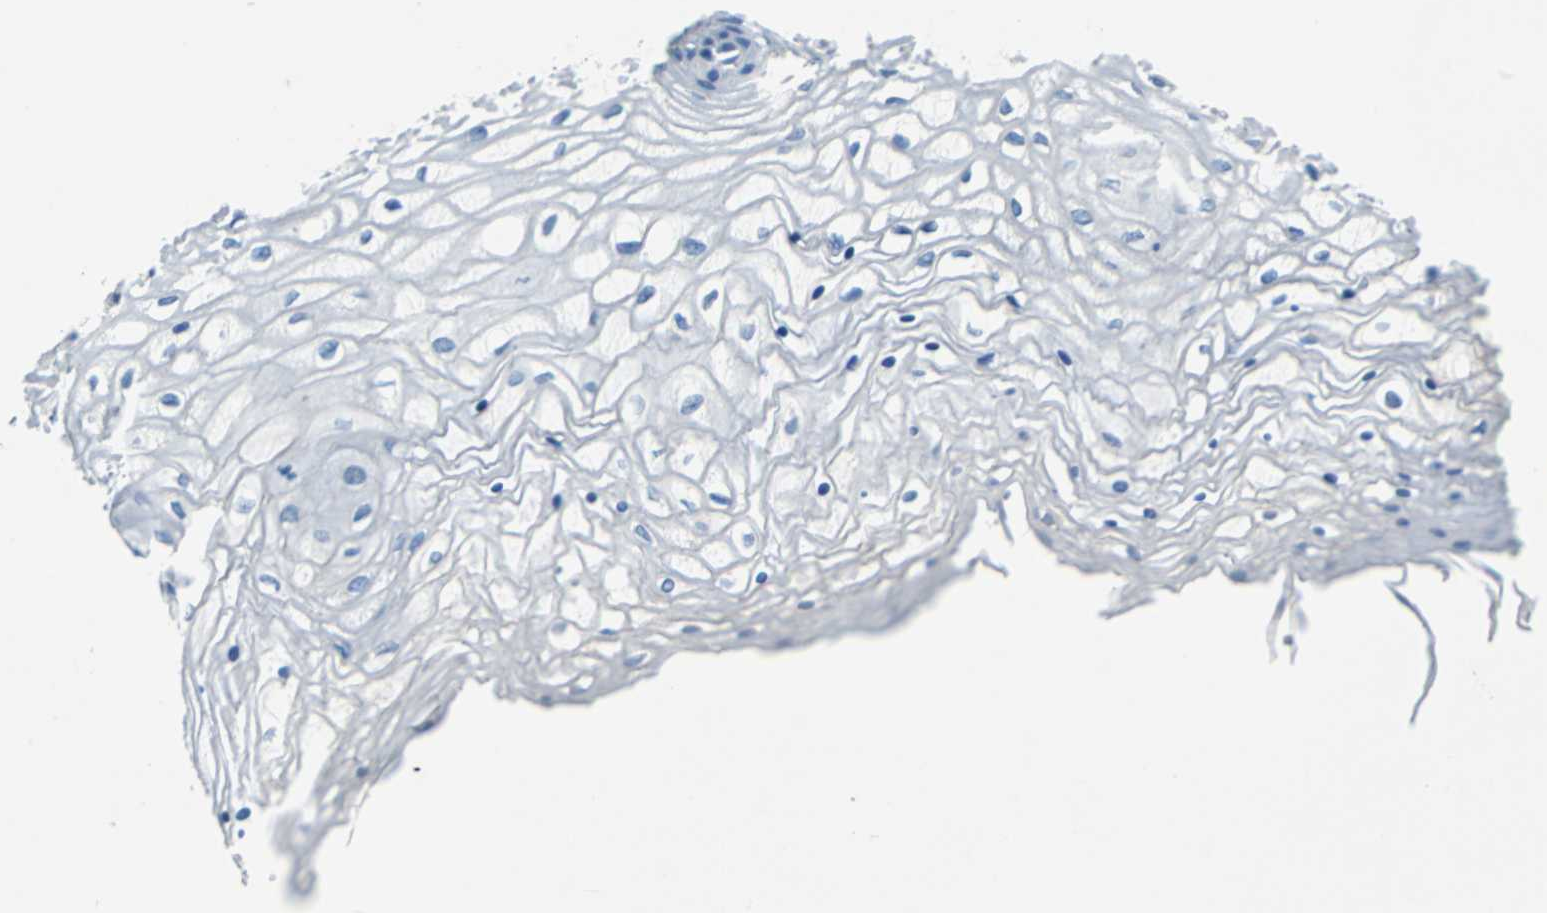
{"staining": {"intensity": "negative", "quantity": "none", "location": "none"}, "tissue": "vagina", "cell_type": "Squamous epithelial cells", "image_type": "normal", "snomed": [{"axis": "morphology", "description": "Normal tissue, NOS"}, {"axis": "topography", "description": "Vagina"}], "caption": "Photomicrograph shows no protein positivity in squamous epithelial cells of unremarkable vagina. Nuclei are stained in blue.", "gene": "TEX264", "patient": {"sex": "female", "age": 34}}